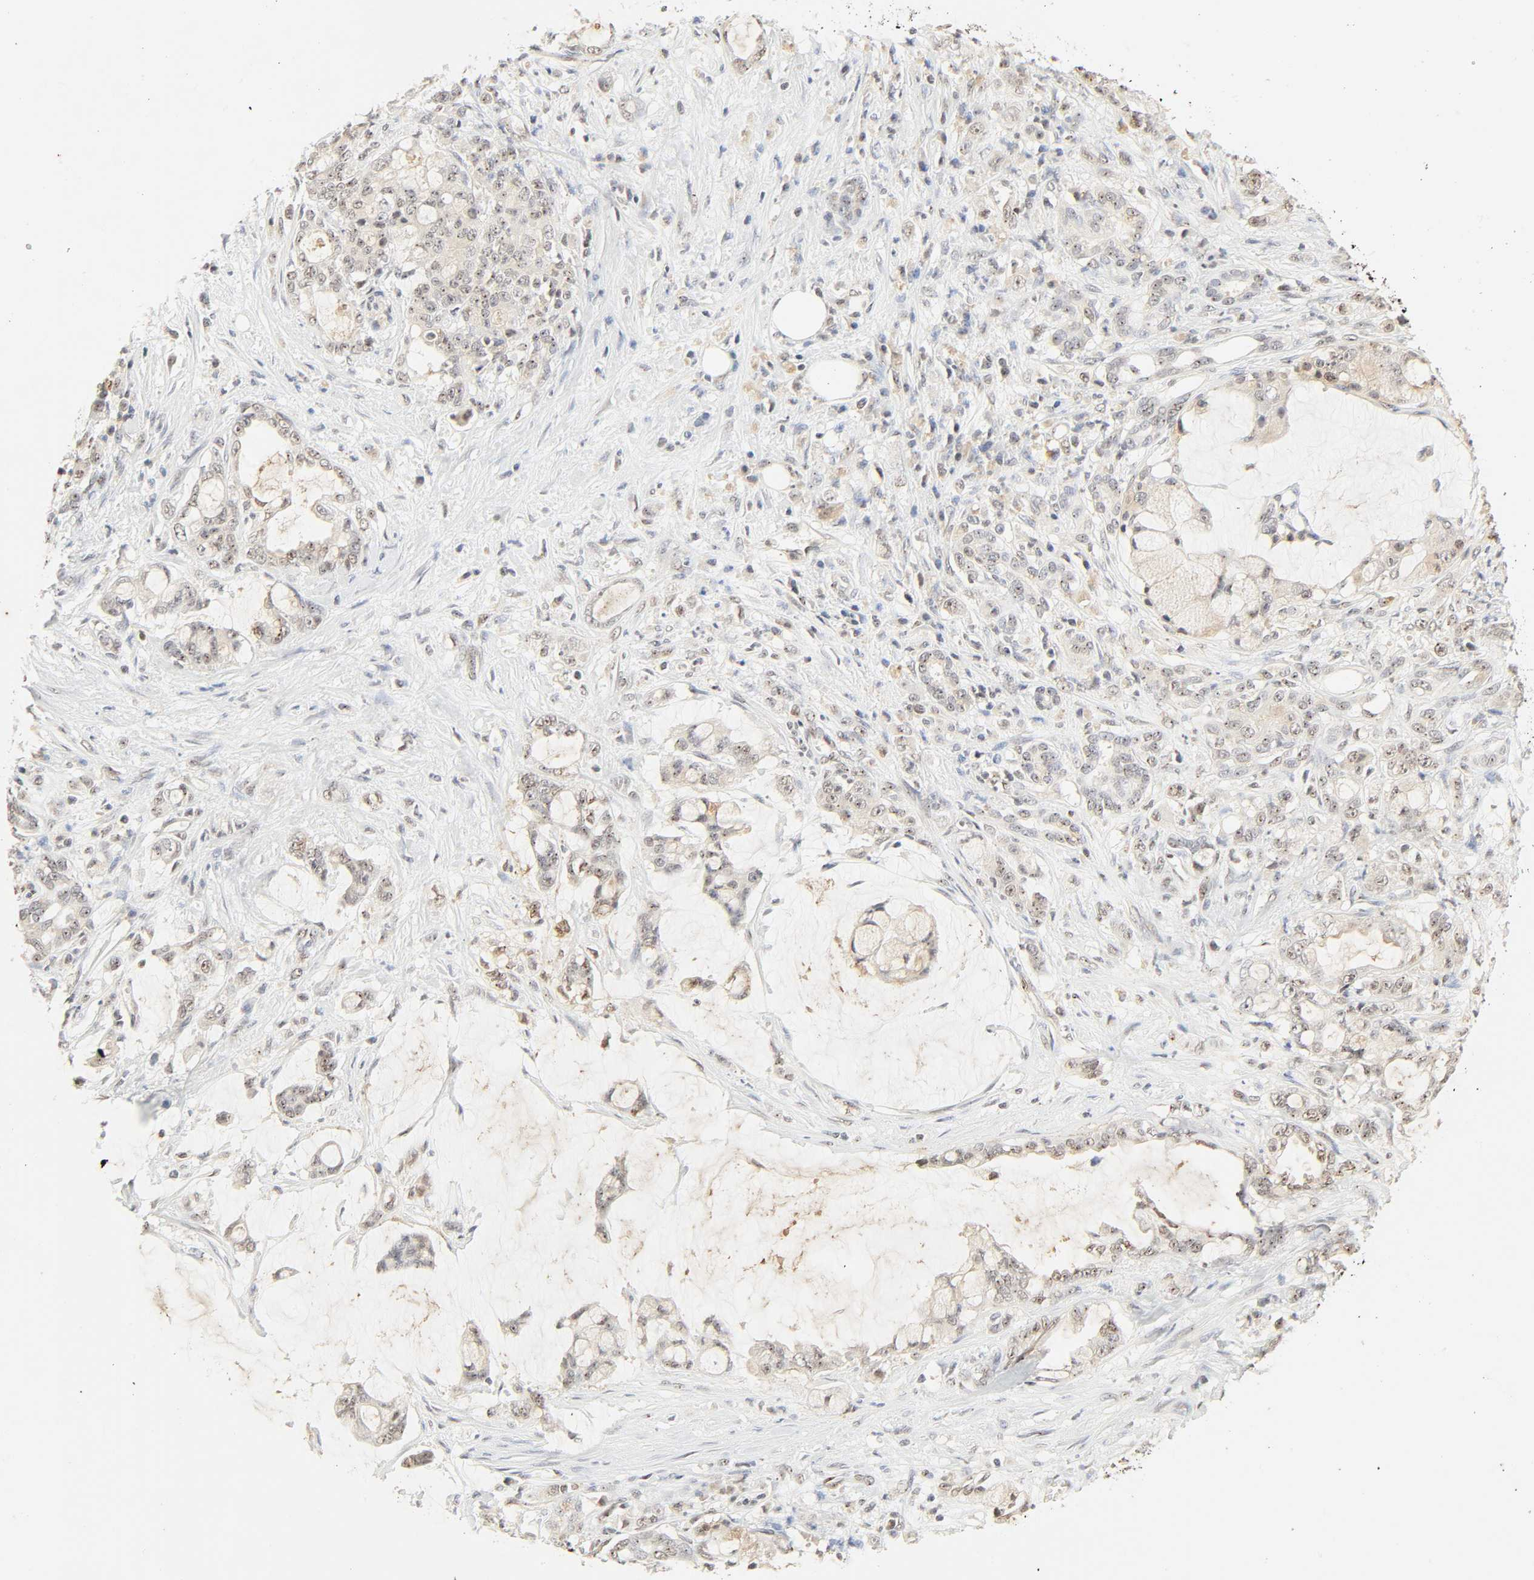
{"staining": {"intensity": "moderate", "quantity": "<25%", "location": "cytoplasmic/membranous,nuclear"}, "tissue": "pancreatic cancer", "cell_type": "Tumor cells", "image_type": "cancer", "snomed": [{"axis": "morphology", "description": "Adenocarcinoma, NOS"}, {"axis": "topography", "description": "Pancreas"}], "caption": "High-power microscopy captured an immunohistochemistry (IHC) image of pancreatic cancer (adenocarcinoma), revealing moderate cytoplasmic/membranous and nuclear expression in about <25% of tumor cells. Nuclei are stained in blue.", "gene": "UBC", "patient": {"sex": "female", "age": 73}}